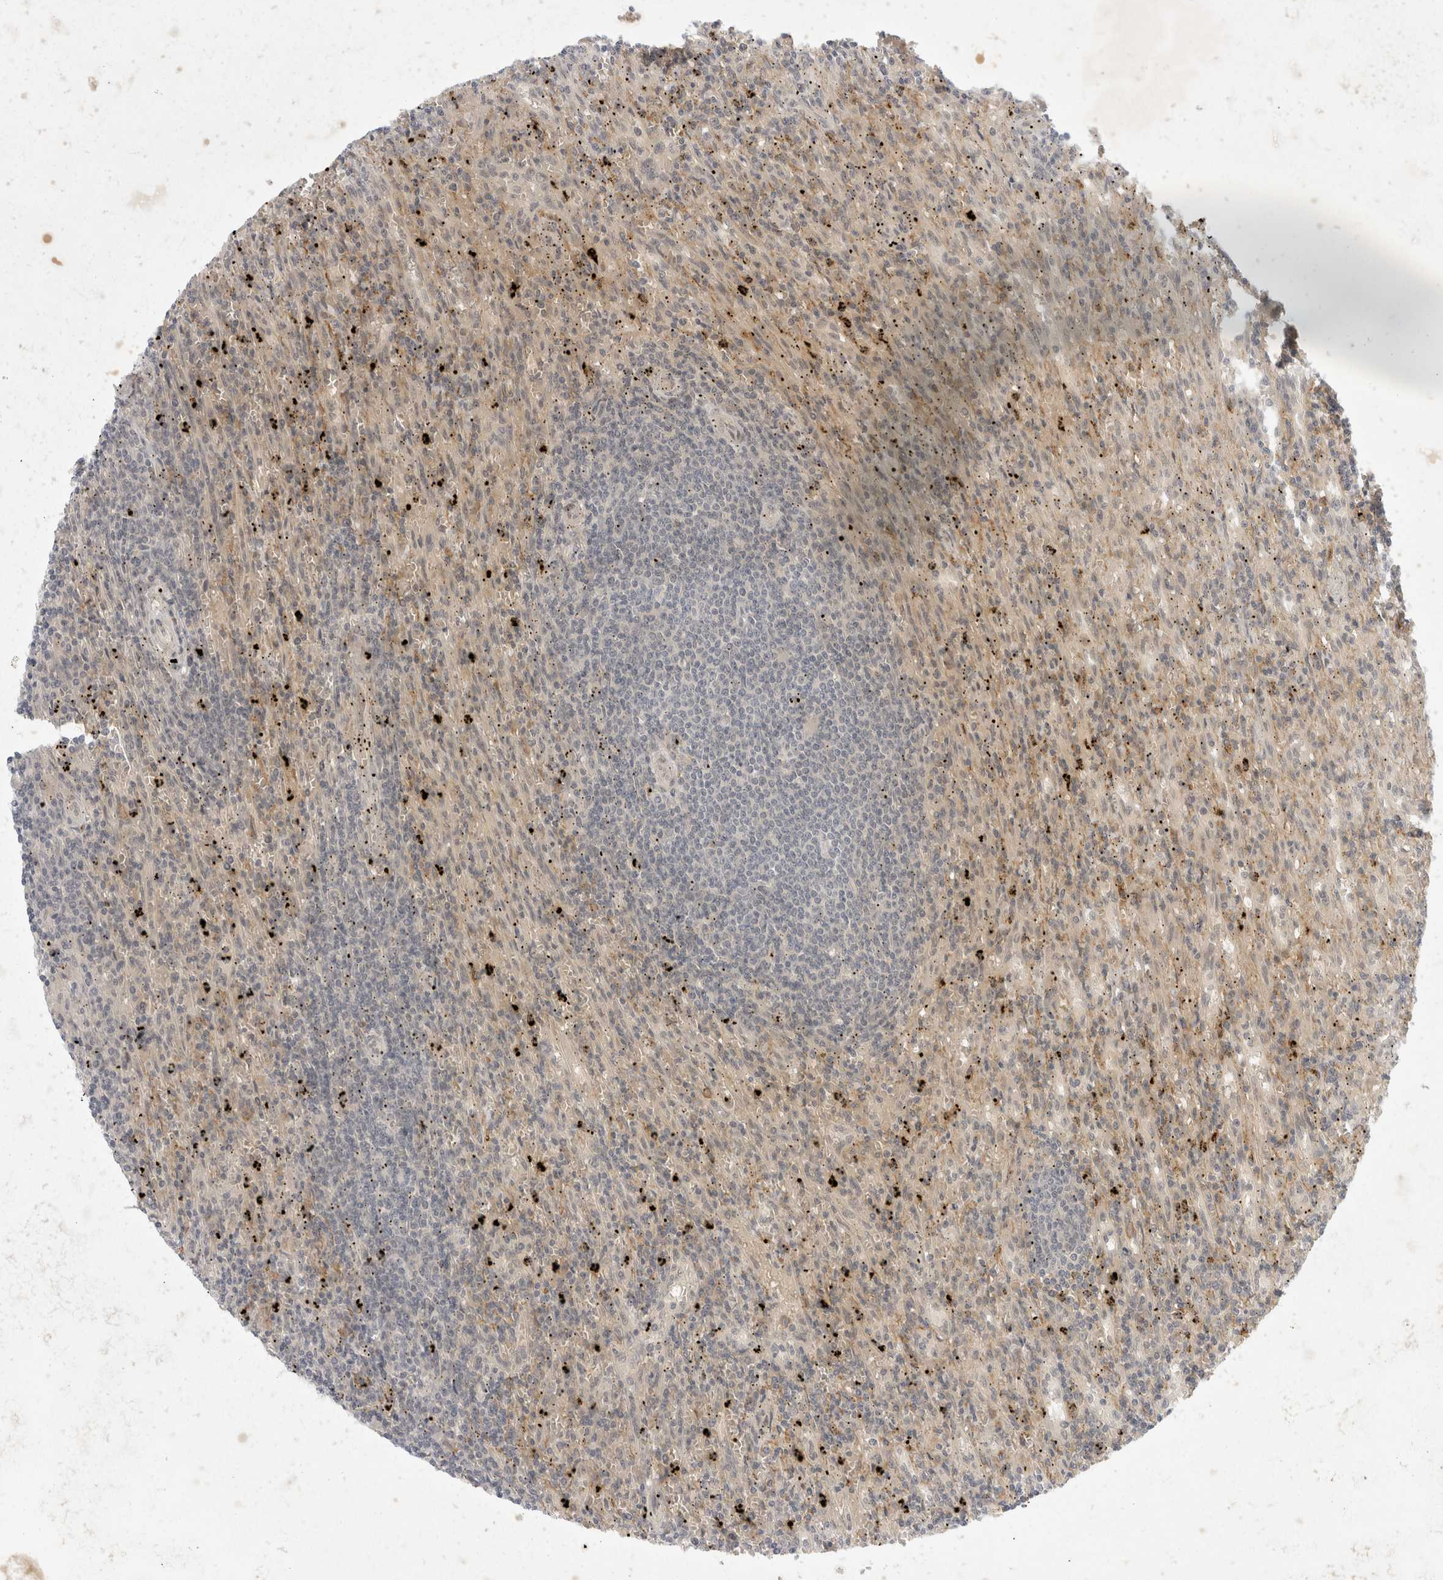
{"staining": {"intensity": "negative", "quantity": "none", "location": "none"}, "tissue": "lymphoma", "cell_type": "Tumor cells", "image_type": "cancer", "snomed": [{"axis": "morphology", "description": "Malignant lymphoma, non-Hodgkin's type, Low grade"}, {"axis": "topography", "description": "Spleen"}], "caption": "High power microscopy image of an IHC image of lymphoma, revealing no significant staining in tumor cells.", "gene": "TOM1L2", "patient": {"sex": "male", "age": 76}}